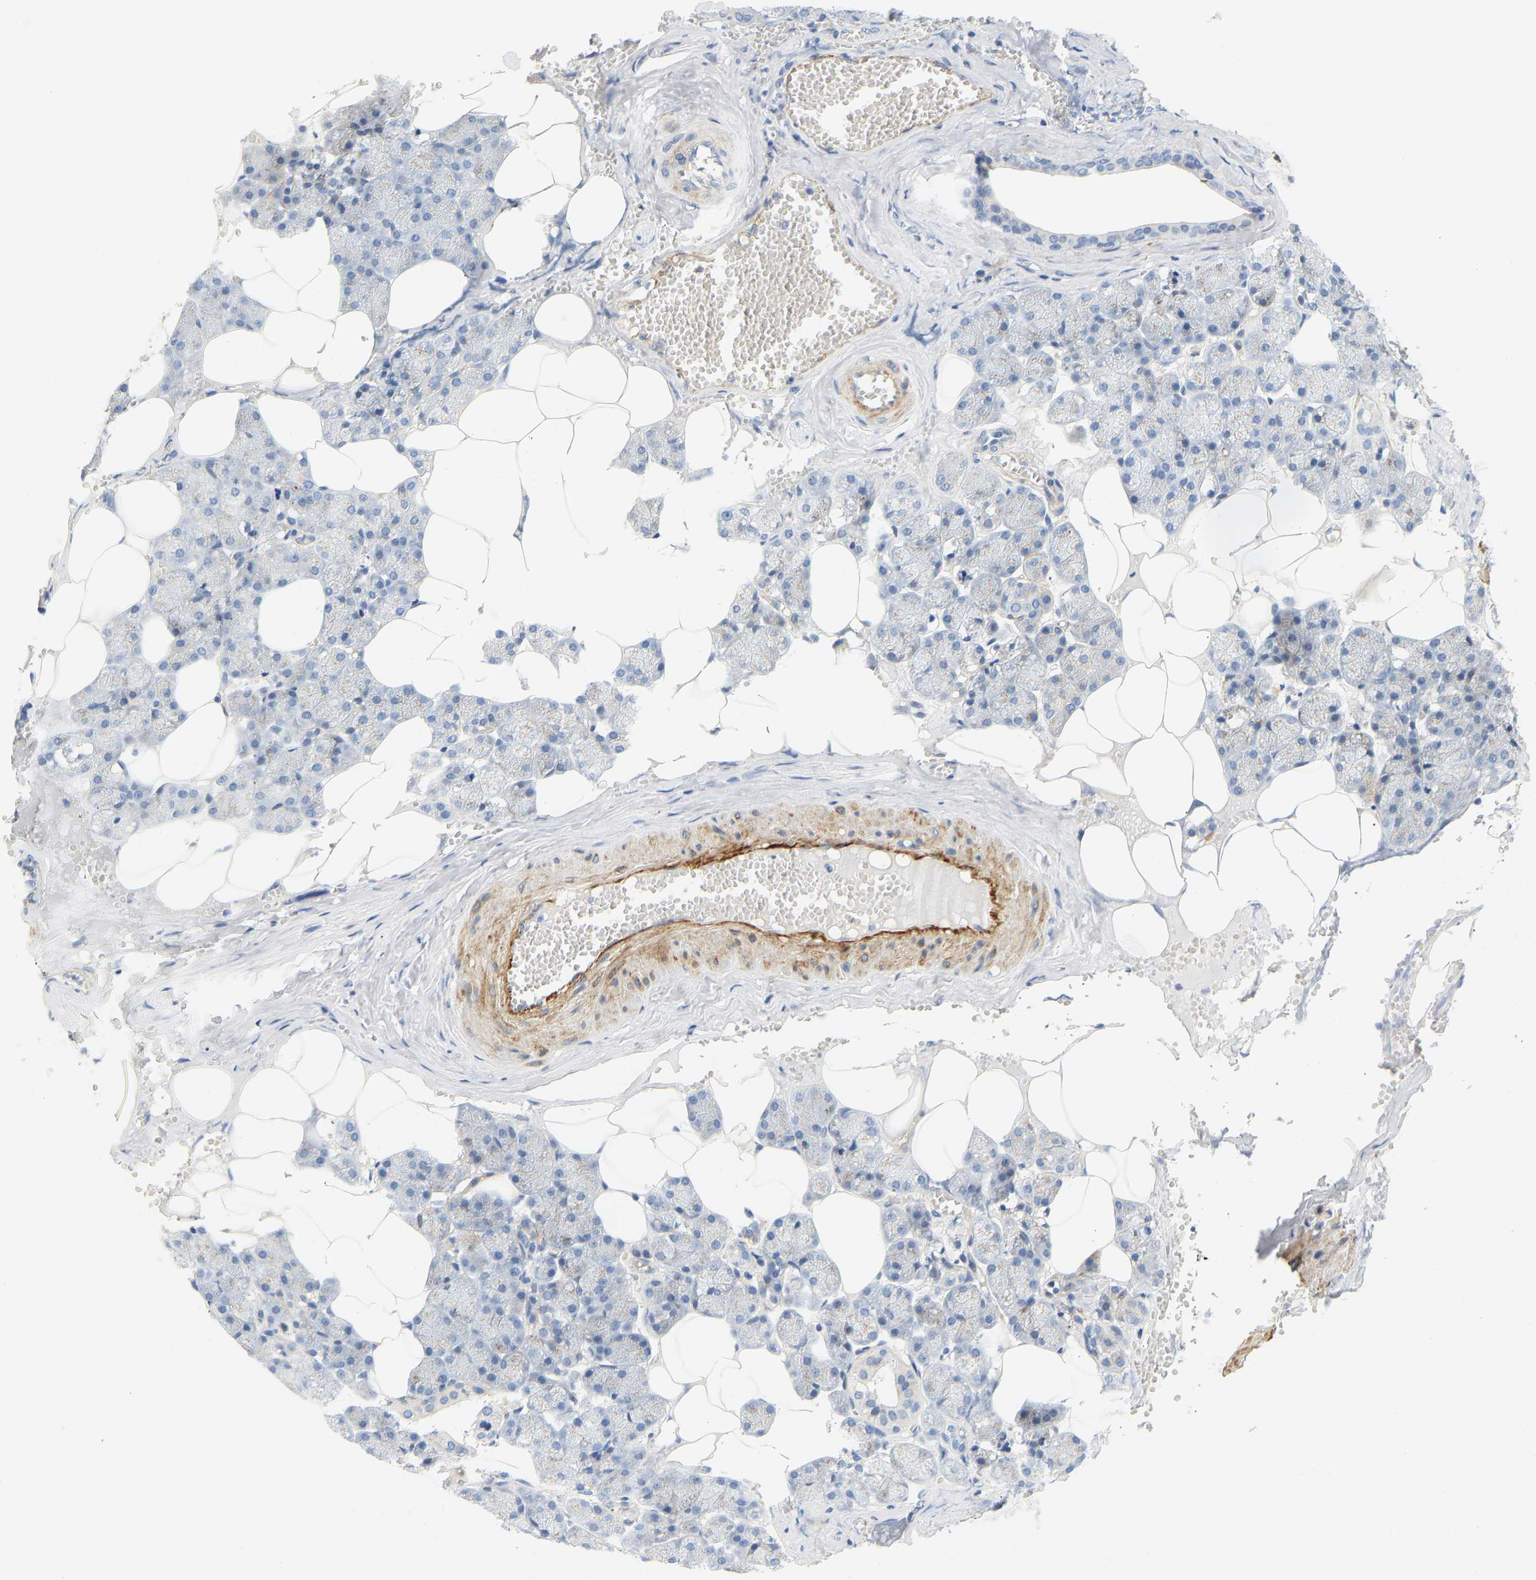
{"staining": {"intensity": "negative", "quantity": "none", "location": "none"}, "tissue": "salivary gland", "cell_type": "Glandular cells", "image_type": "normal", "snomed": [{"axis": "morphology", "description": "Normal tissue, NOS"}, {"axis": "topography", "description": "Salivary gland"}], "caption": "The histopathology image displays no significant expression in glandular cells of salivary gland.", "gene": "SLC30A7", "patient": {"sex": "male", "age": 62}}